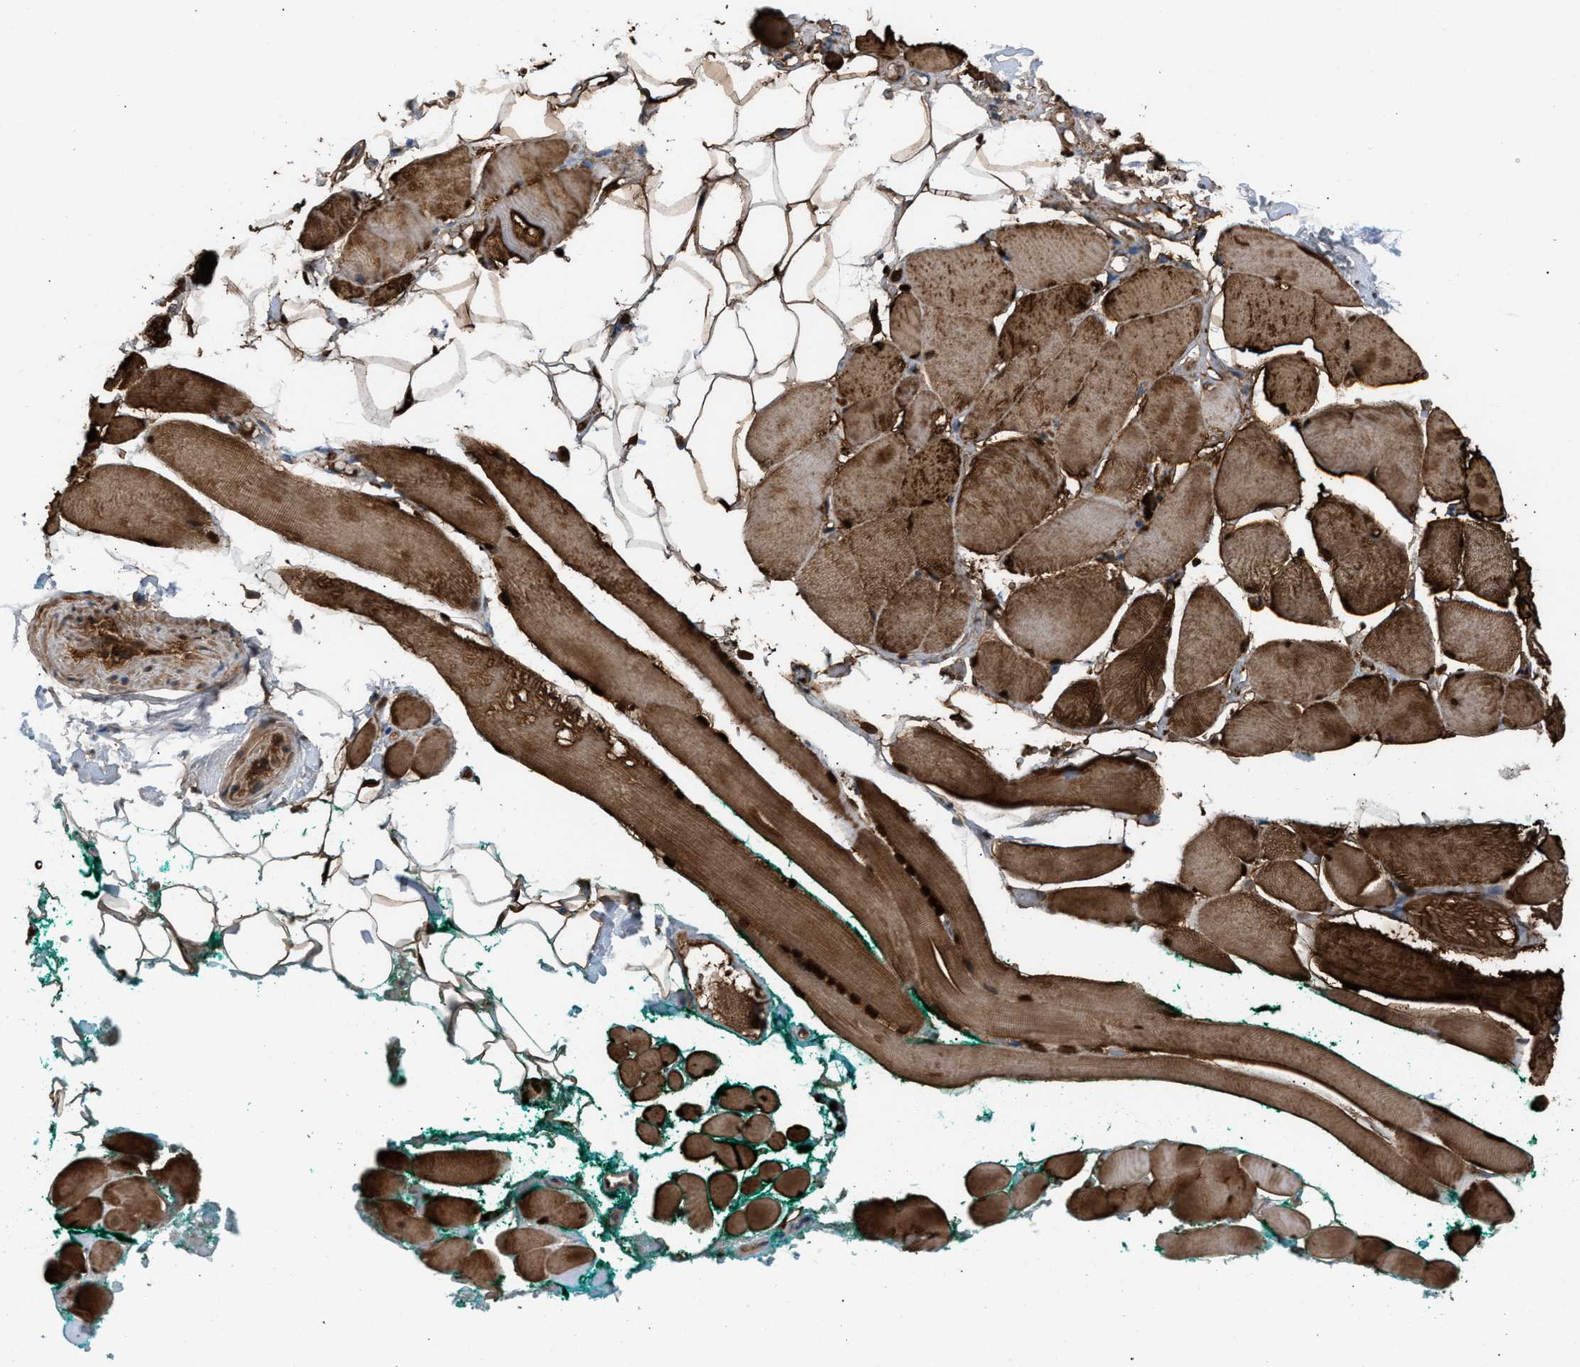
{"staining": {"intensity": "strong", "quantity": ">75%", "location": "cytoplasmic/membranous"}, "tissue": "skeletal muscle", "cell_type": "Myocytes", "image_type": "normal", "snomed": [{"axis": "morphology", "description": "Normal tissue, NOS"}, {"axis": "topography", "description": "Skeletal muscle"}, {"axis": "topography", "description": "Peripheral nerve tissue"}], "caption": "Protein expression analysis of unremarkable human skeletal muscle reveals strong cytoplasmic/membranous expression in about >75% of myocytes.", "gene": "CA3", "patient": {"sex": "female", "age": 84}}